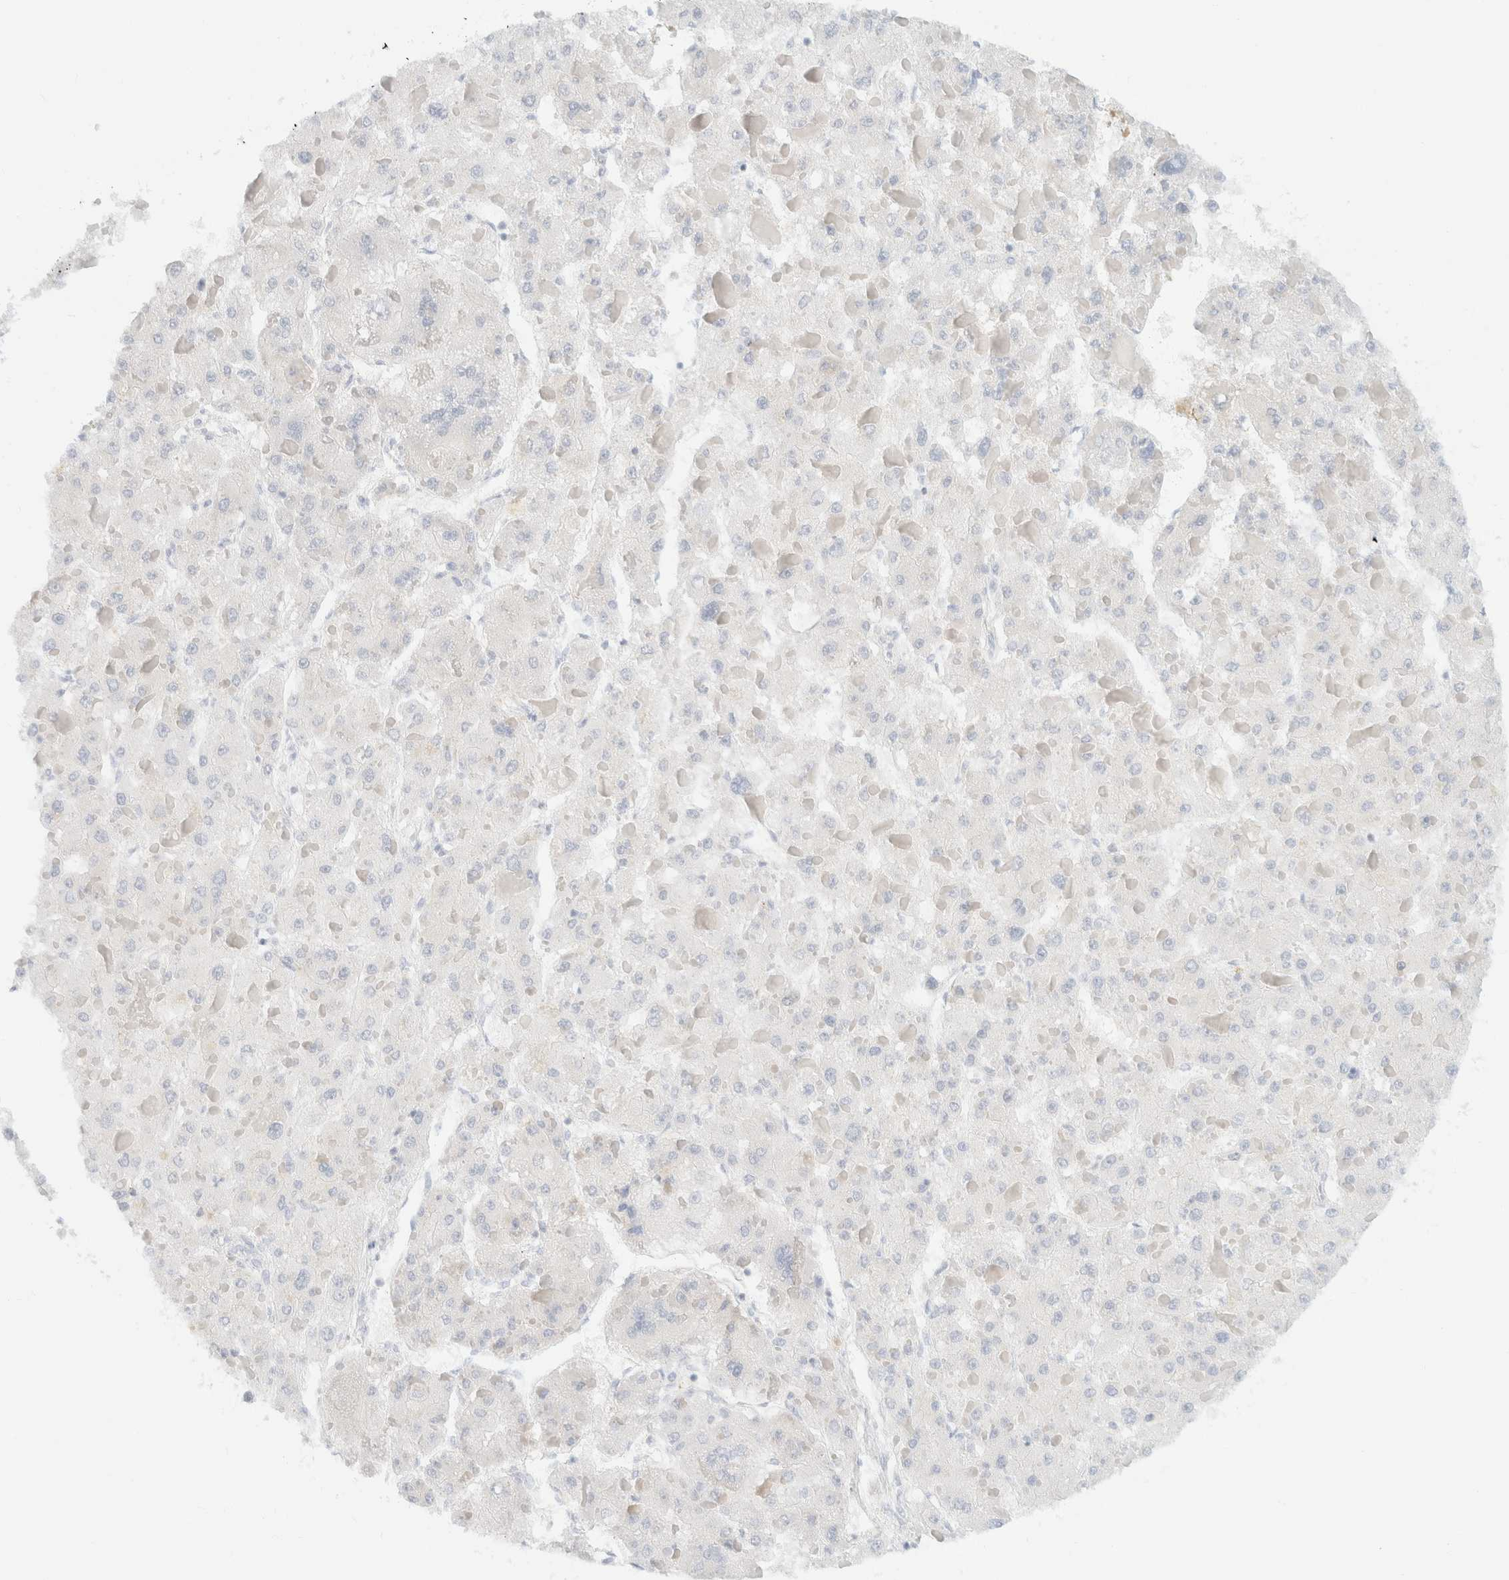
{"staining": {"intensity": "negative", "quantity": "none", "location": "none"}, "tissue": "liver cancer", "cell_type": "Tumor cells", "image_type": "cancer", "snomed": [{"axis": "morphology", "description": "Carcinoma, Hepatocellular, NOS"}, {"axis": "topography", "description": "Liver"}], "caption": "Immunohistochemistry (IHC) of human liver hepatocellular carcinoma demonstrates no positivity in tumor cells.", "gene": "SH3GLB2", "patient": {"sex": "female", "age": 73}}